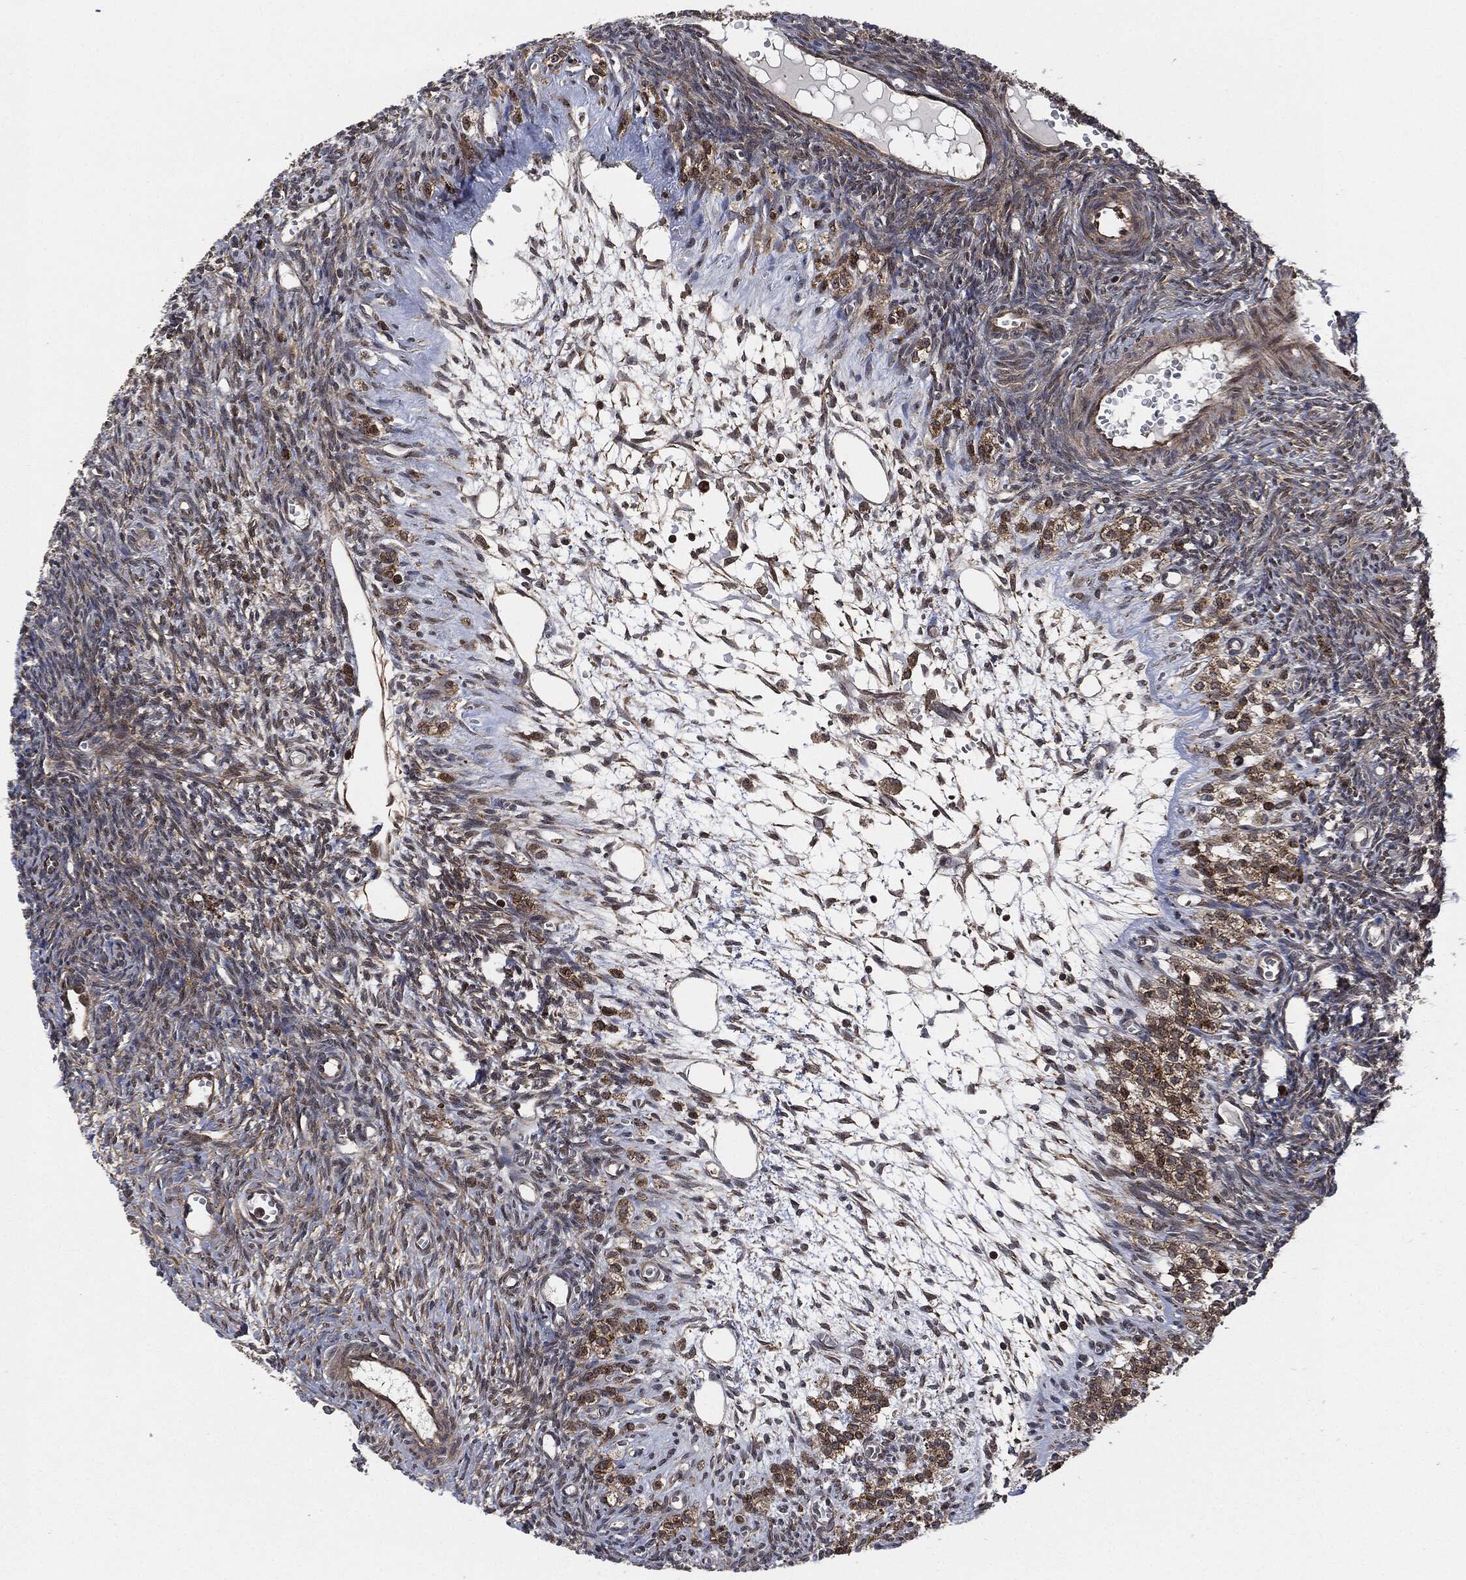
{"staining": {"intensity": "strong", "quantity": ">75%", "location": "cytoplasmic/membranous"}, "tissue": "ovary", "cell_type": "Follicle cells", "image_type": "normal", "snomed": [{"axis": "morphology", "description": "Normal tissue, NOS"}, {"axis": "topography", "description": "Ovary"}], "caption": "Ovary stained with a brown dye exhibits strong cytoplasmic/membranous positive positivity in about >75% of follicle cells.", "gene": "HRAS", "patient": {"sex": "female", "age": 27}}